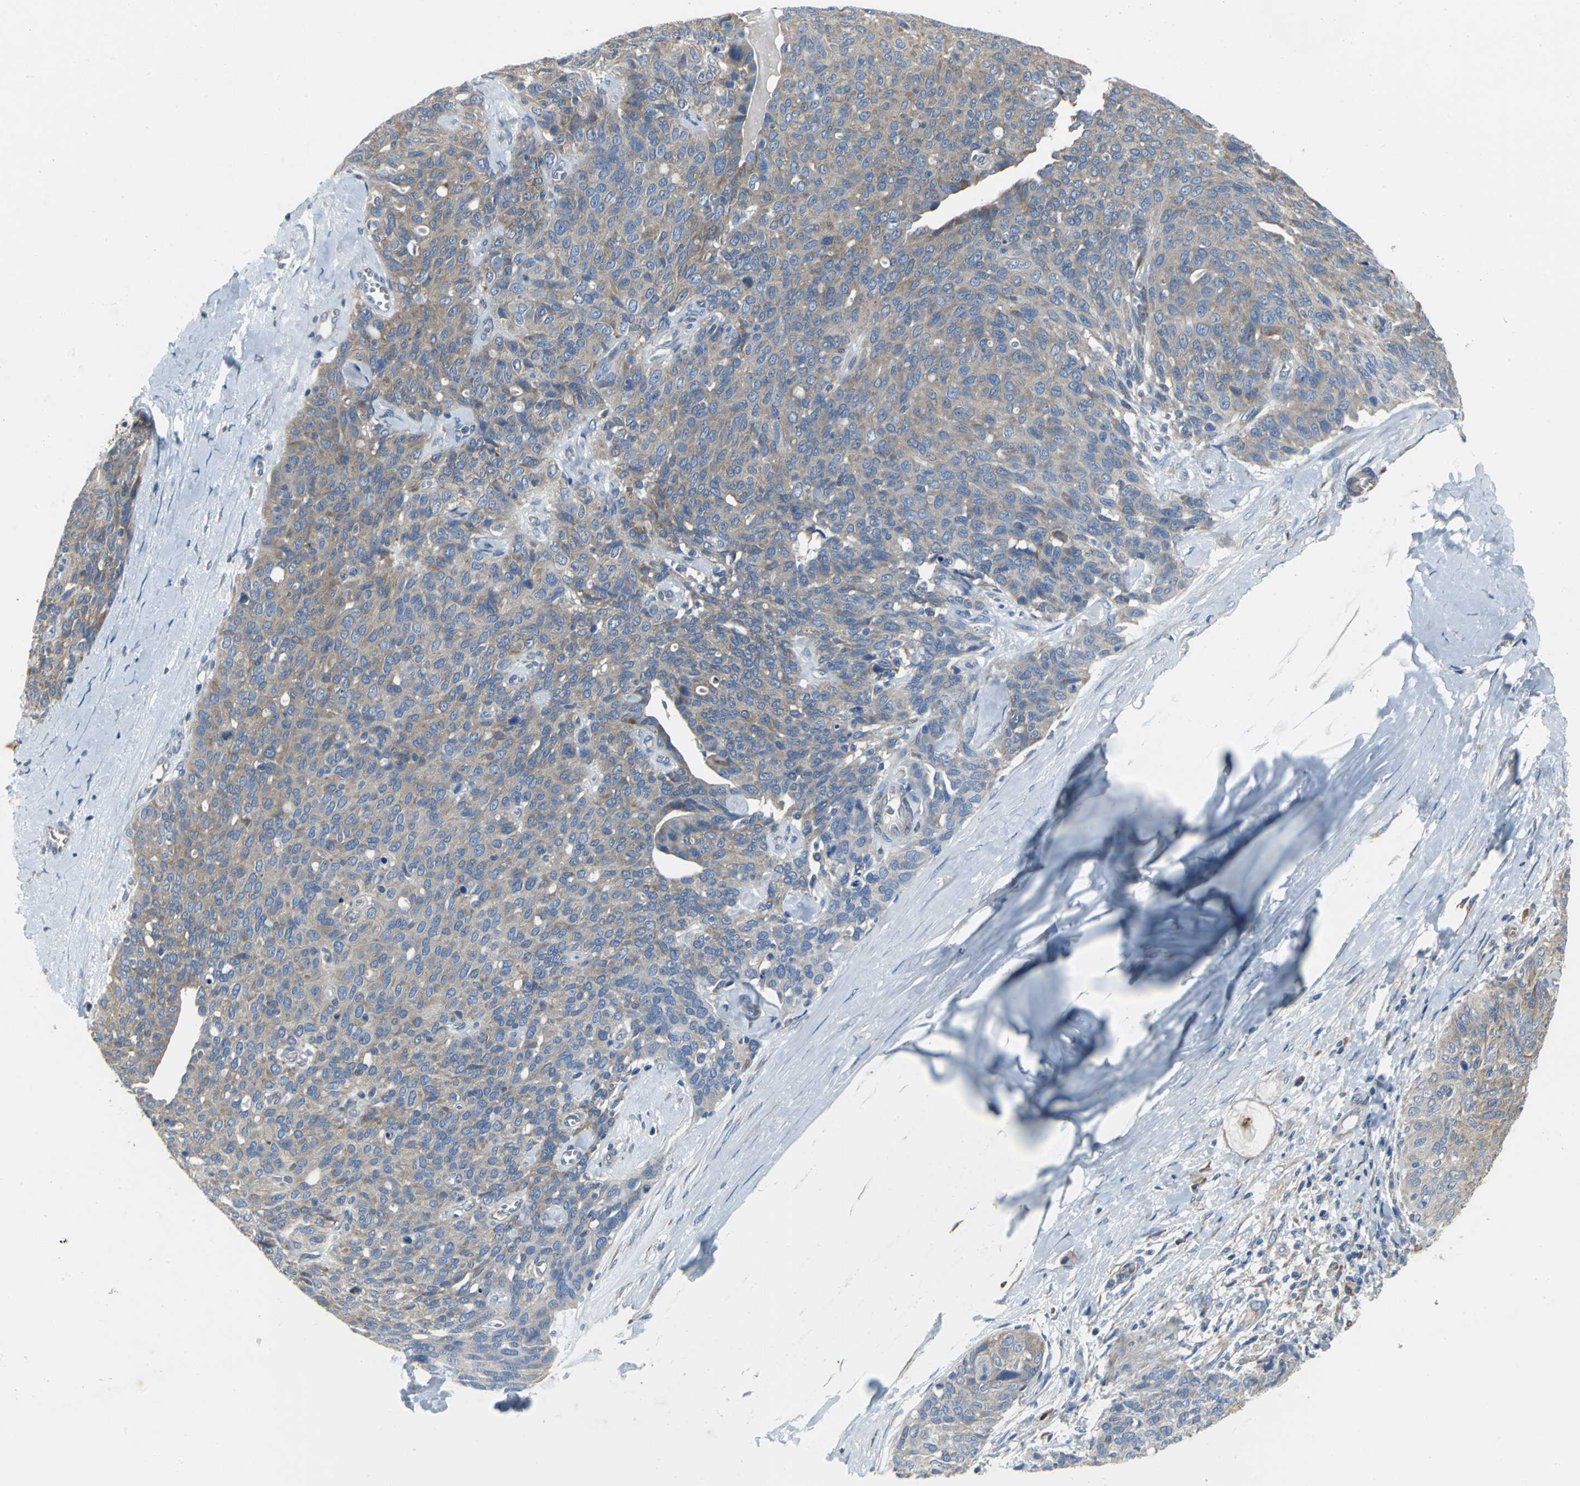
{"staining": {"intensity": "weak", "quantity": ">75%", "location": "cytoplasmic/membranous"}, "tissue": "ovarian cancer", "cell_type": "Tumor cells", "image_type": "cancer", "snomed": [{"axis": "morphology", "description": "Carcinoma, endometroid"}, {"axis": "topography", "description": "Ovary"}], "caption": "The image shows staining of endometroid carcinoma (ovarian), revealing weak cytoplasmic/membranous protein expression (brown color) within tumor cells.", "gene": "EIF5A", "patient": {"sex": "female", "age": 60}}